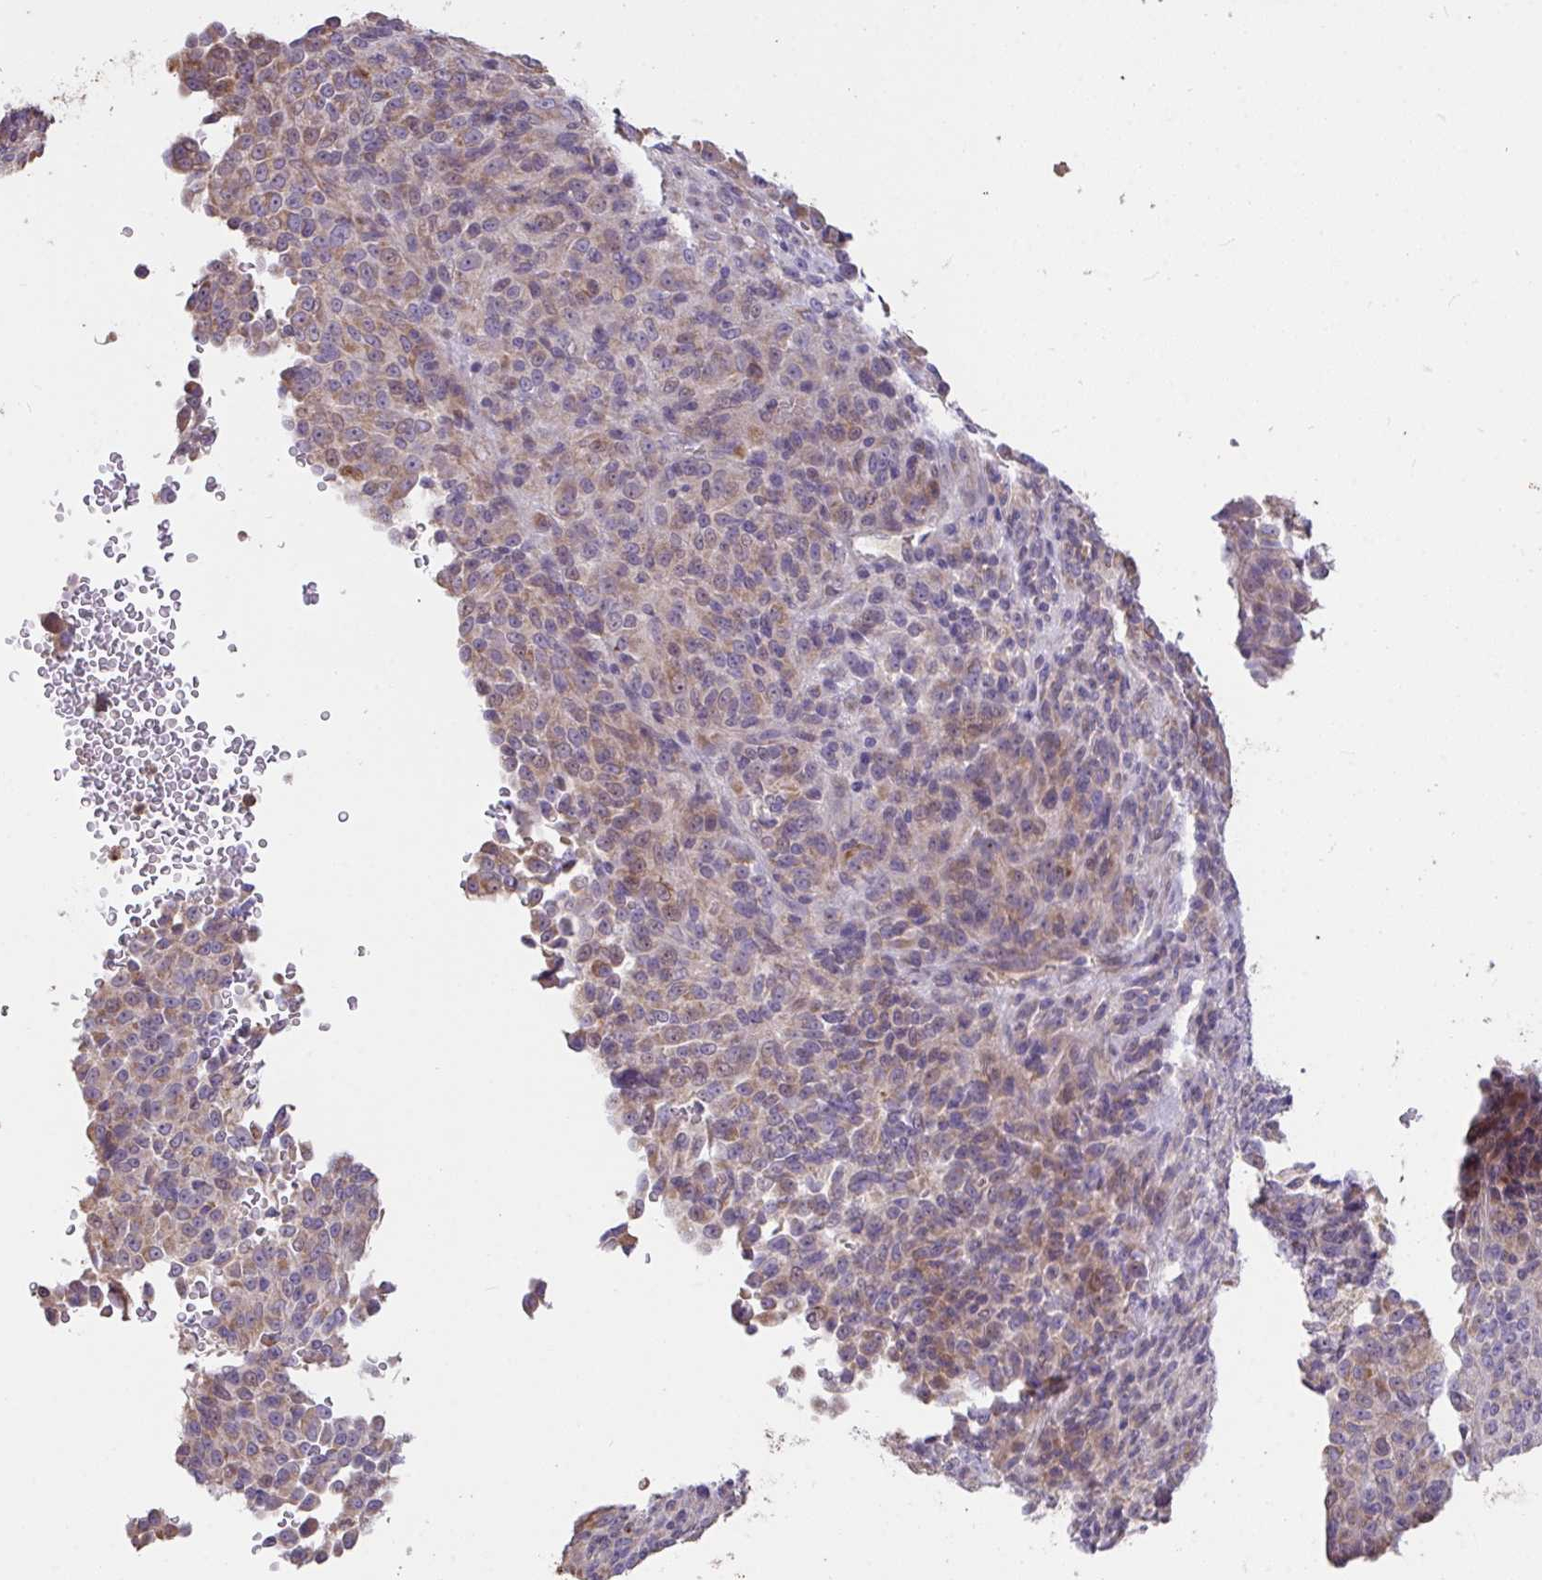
{"staining": {"intensity": "weak", "quantity": "25%-75%", "location": "cytoplasmic/membranous"}, "tissue": "melanoma", "cell_type": "Tumor cells", "image_type": "cancer", "snomed": [{"axis": "morphology", "description": "Malignant melanoma, Metastatic site"}, {"axis": "topography", "description": "Brain"}], "caption": "Melanoma tissue reveals weak cytoplasmic/membranous expression in approximately 25%-75% of tumor cells, visualized by immunohistochemistry.", "gene": "FCER1A", "patient": {"sex": "female", "age": 56}}